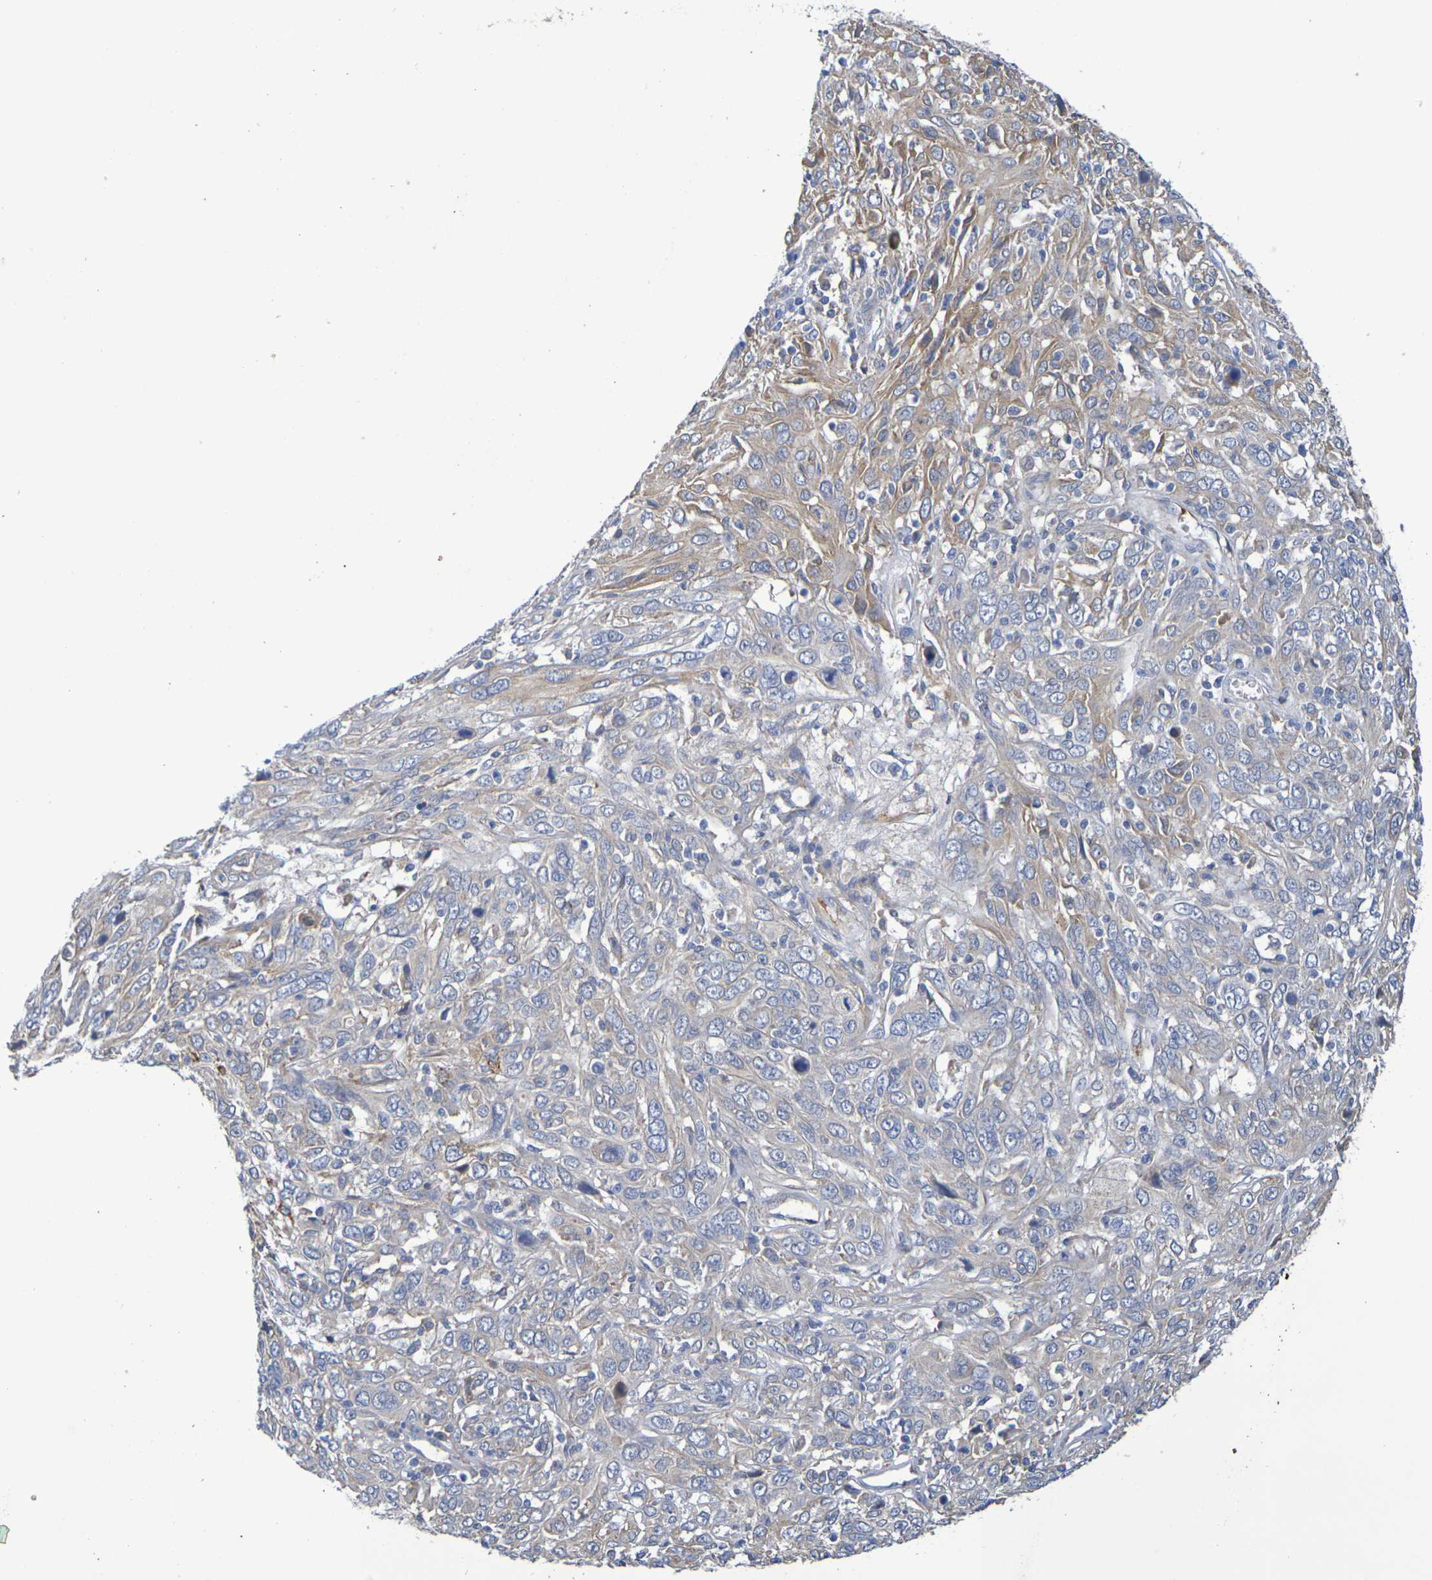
{"staining": {"intensity": "weak", "quantity": "25%-75%", "location": "cytoplasmic/membranous"}, "tissue": "cervical cancer", "cell_type": "Tumor cells", "image_type": "cancer", "snomed": [{"axis": "morphology", "description": "Squamous cell carcinoma, NOS"}, {"axis": "topography", "description": "Cervix"}], "caption": "A high-resolution histopathology image shows IHC staining of cervical cancer, which shows weak cytoplasmic/membranous expression in about 25%-75% of tumor cells.", "gene": "SDC4", "patient": {"sex": "female", "age": 46}}